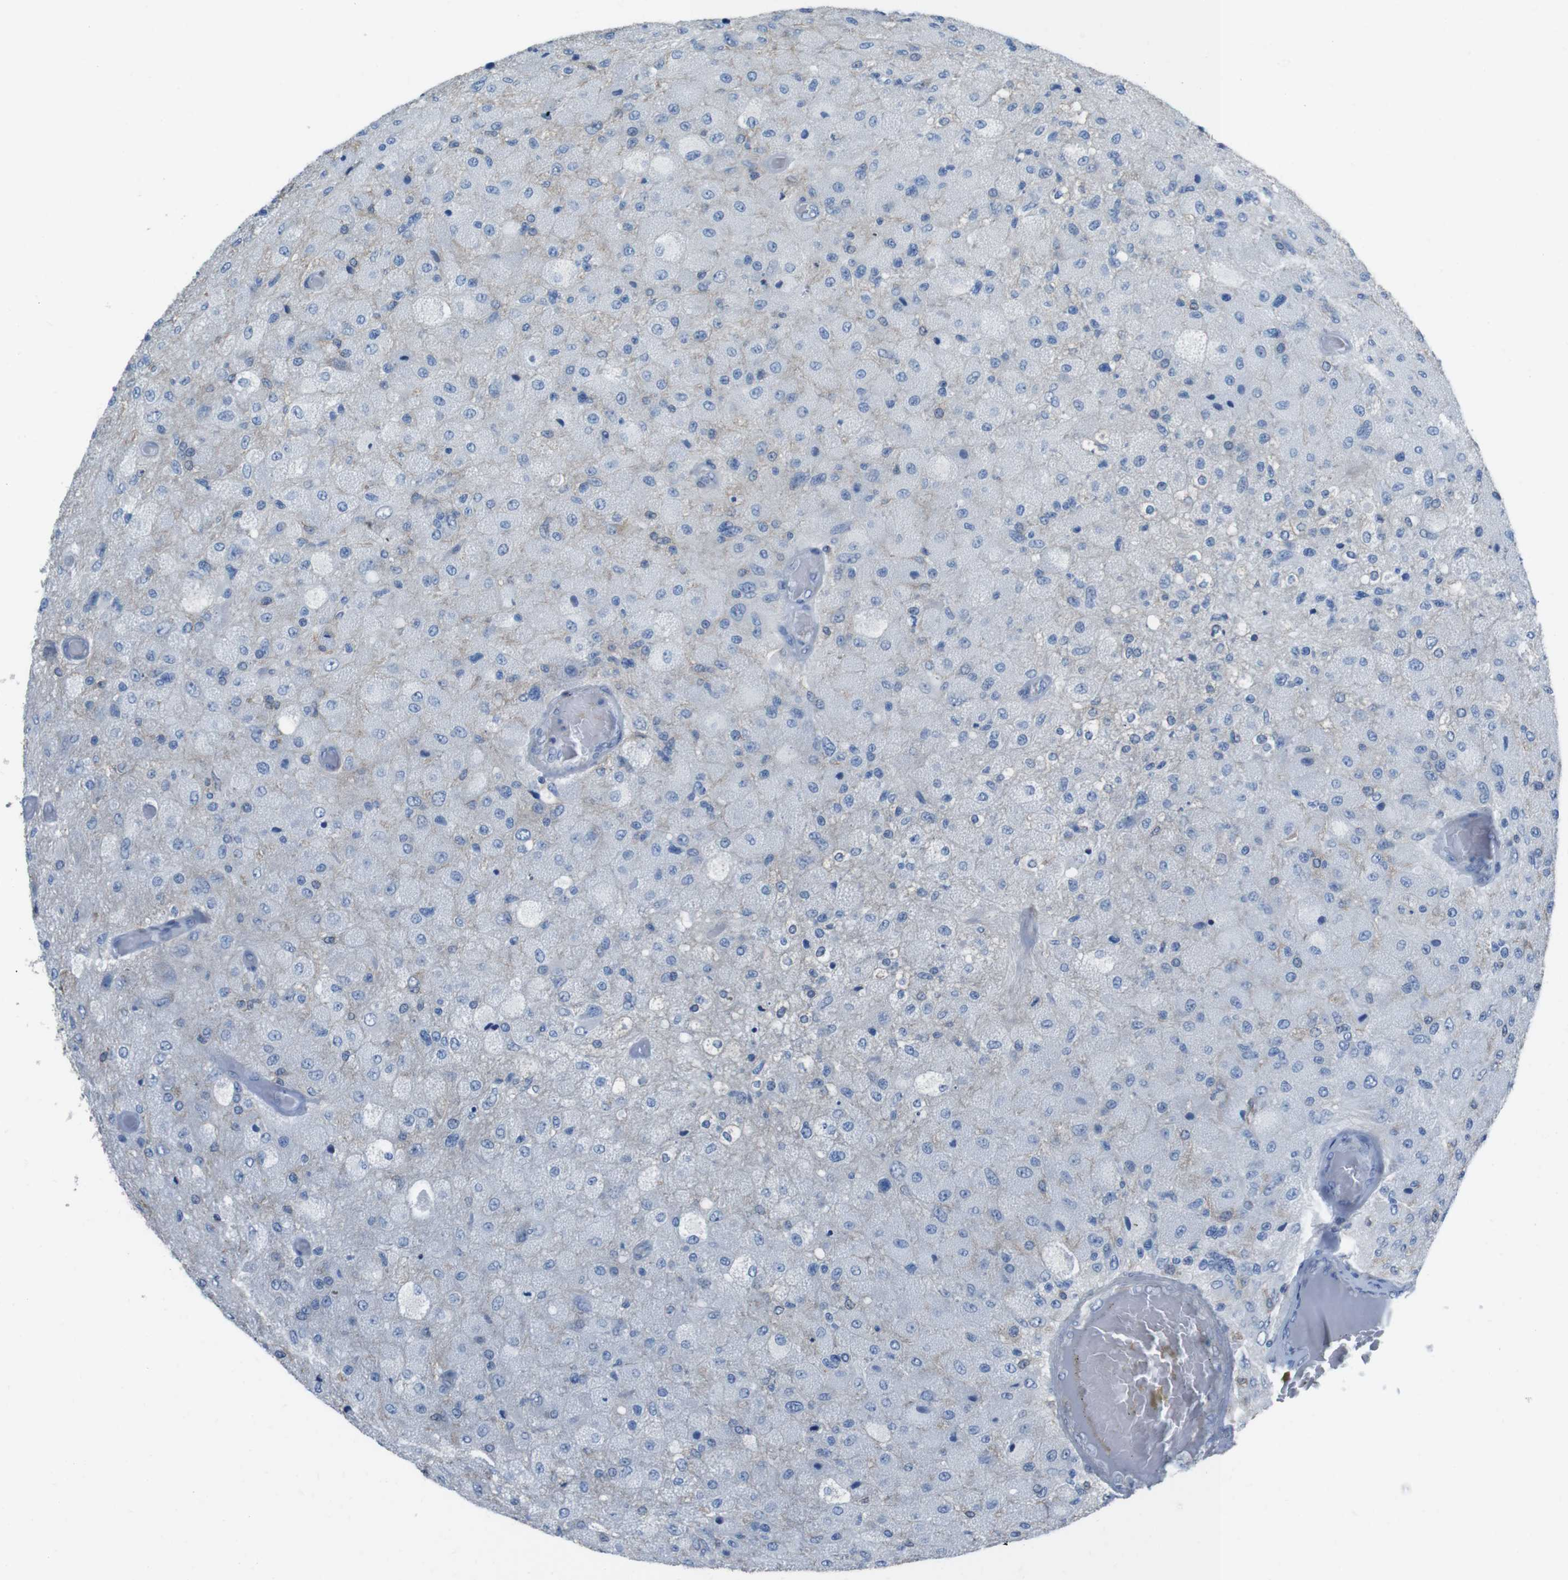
{"staining": {"intensity": "negative", "quantity": "none", "location": "none"}, "tissue": "glioma", "cell_type": "Tumor cells", "image_type": "cancer", "snomed": [{"axis": "morphology", "description": "Normal tissue, NOS"}, {"axis": "morphology", "description": "Glioma, malignant, High grade"}, {"axis": "topography", "description": "Cerebral cortex"}], "caption": "High power microscopy micrograph of an immunohistochemistry (IHC) photomicrograph of malignant glioma (high-grade), revealing no significant positivity in tumor cells.", "gene": "CYP2C8", "patient": {"sex": "male", "age": 77}}